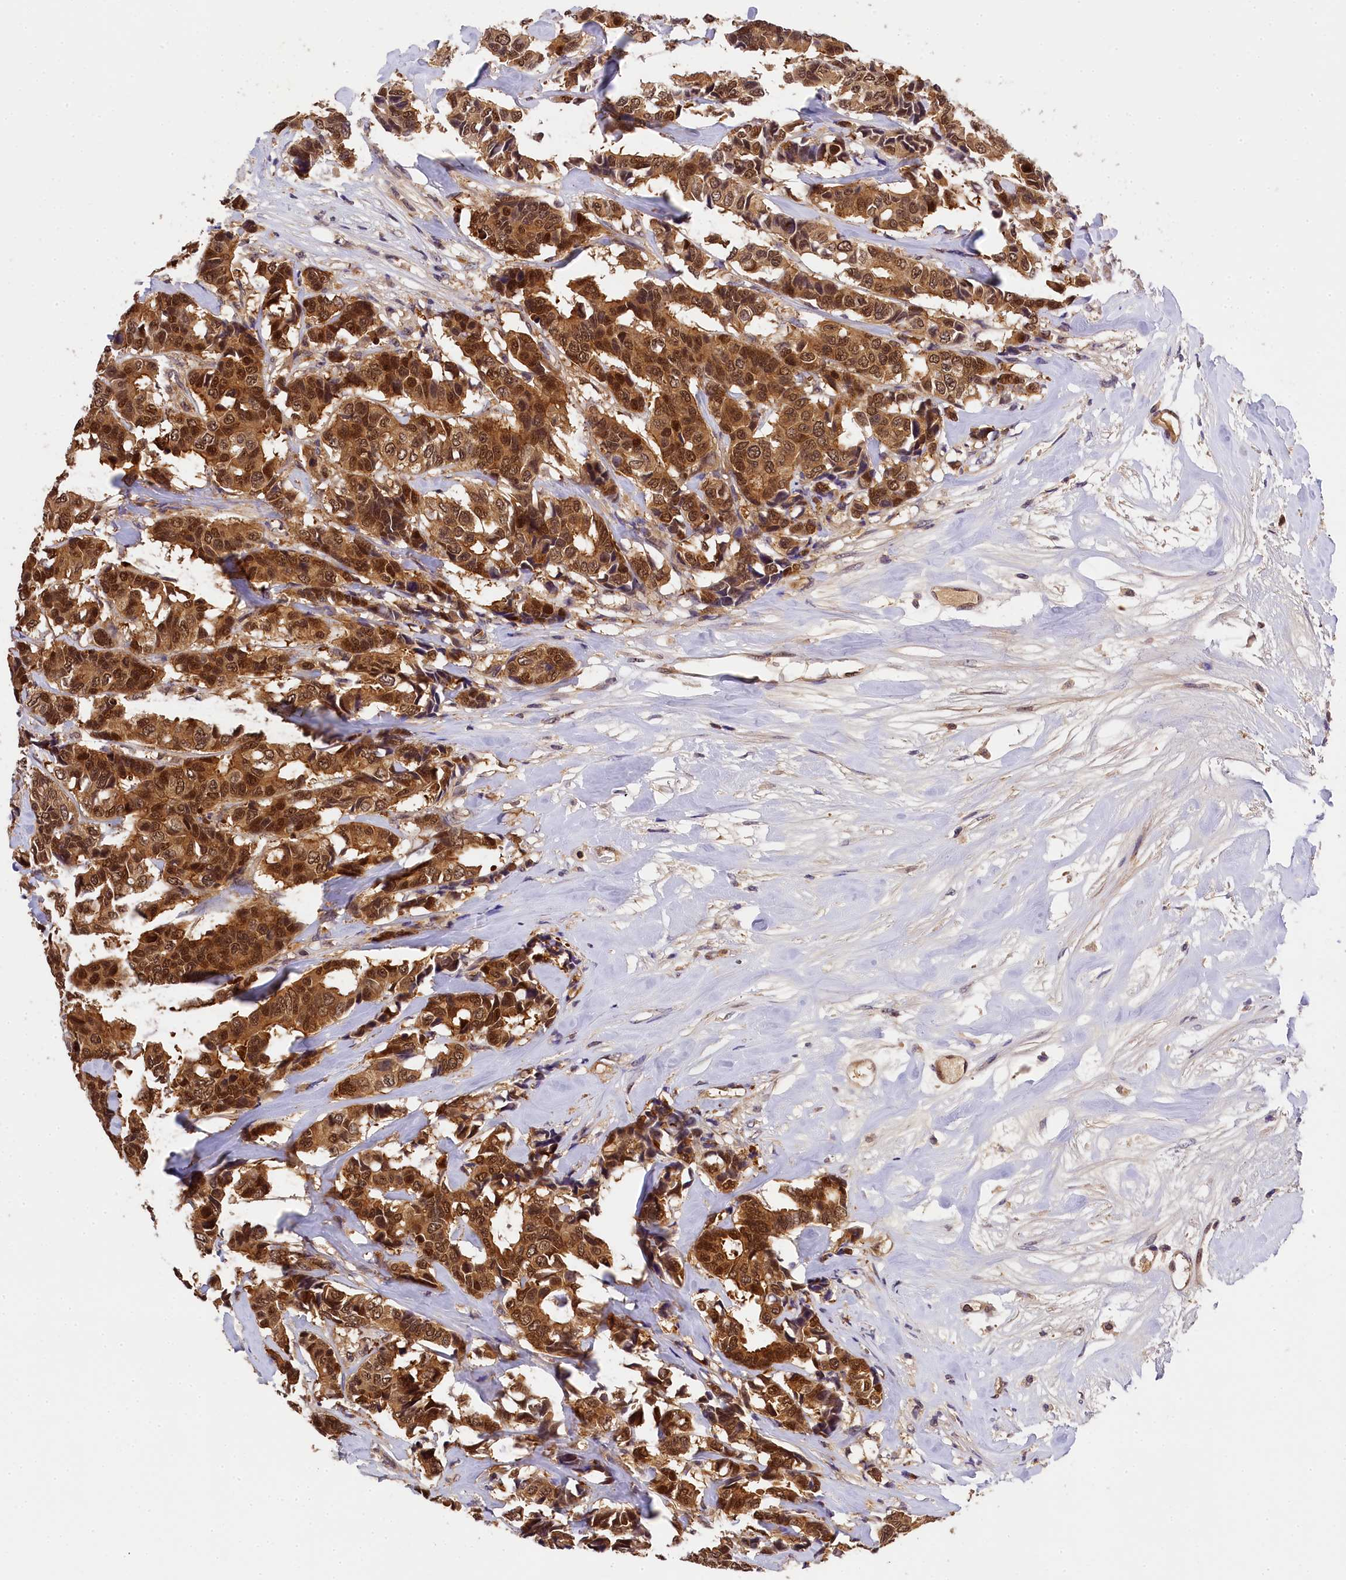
{"staining": {"intensity": "moderate", "quantity": ">75%", "location": "cytoplasmic/membranous,nuclear"}, "tissue": "breast cancer", "cell_type": "Tumor cells", "image_type": "cancer", "snomed": [{"axis": "morphology", "description": "Duct carcinoma"}, {"axis": "topography", "description": "Breast"}], "caption": "Immunohistochemical staining of breast cancer (infiltrating ductal carcinoma) displays medium levels of moderate cytoplasmic/membranous and nuclear positivity in about >75% of tumor cells.", "gene": "EIF6", "patient": {"sex": "female", "age": 87}}